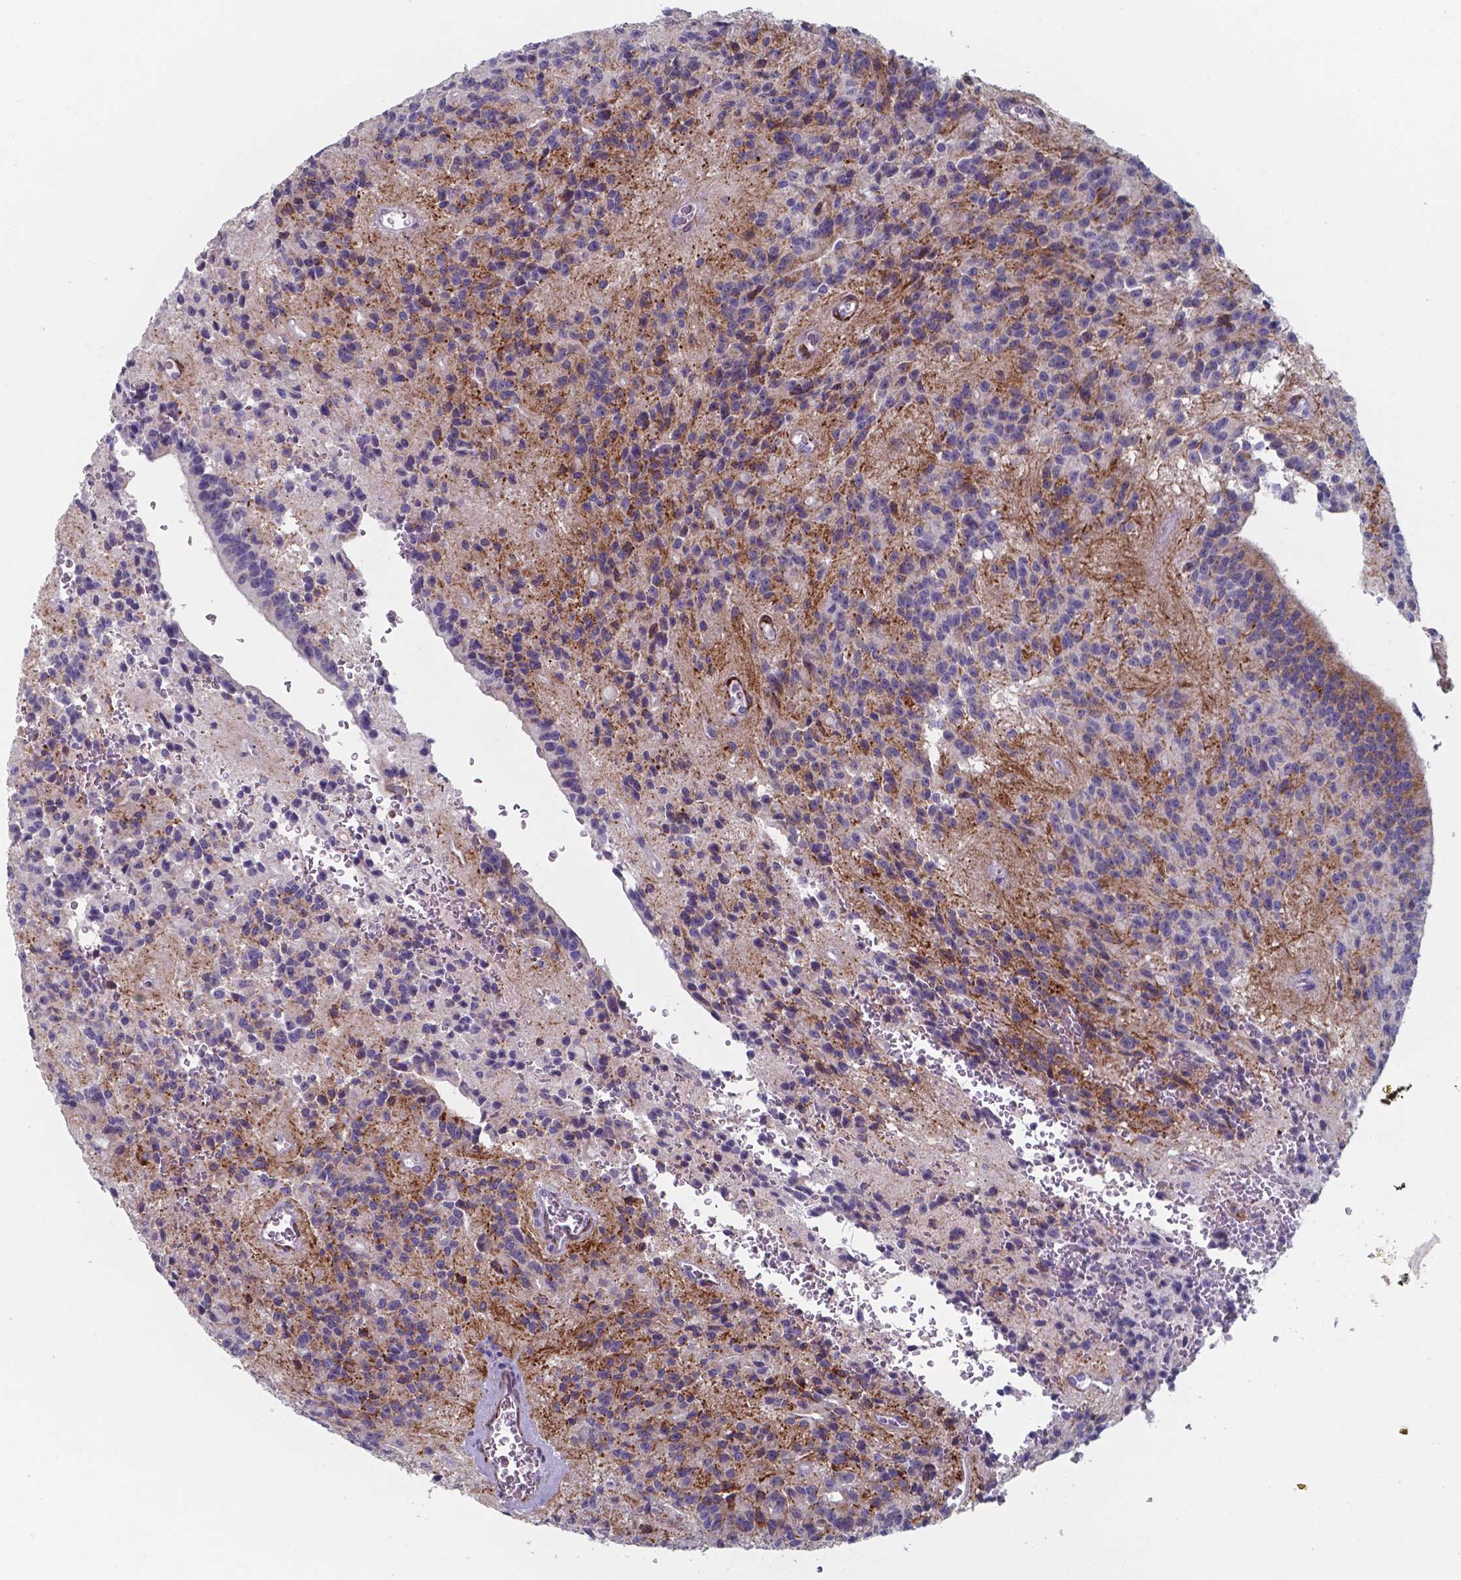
{"staining": {"intensity": "weak", "quantity": "<25%", "location": "cytoplasmic/membranous"}, "tissue": "glioma", "cell_type": "Tumor cells", "image_type": "cancer", "snomed": [{"axis": "morphology", "description": "Glioma, malignant, Low grade"}, {"axis": "topography", "description": "Brain"}], "caption": "An immunohistochemistry (IHC) photomicrograph of malignant glioma (low-grade) is shown. There is no staining in tumor cells of malignant glioma (low-grade). The staining was performed using DAB to visualize the protein expression in brown, while the nuclei were stained in blue with hematoxylin (Magnification: 20x).", "gene": "PLA2R1", "patient": {"sex": "male", "age": 31}}